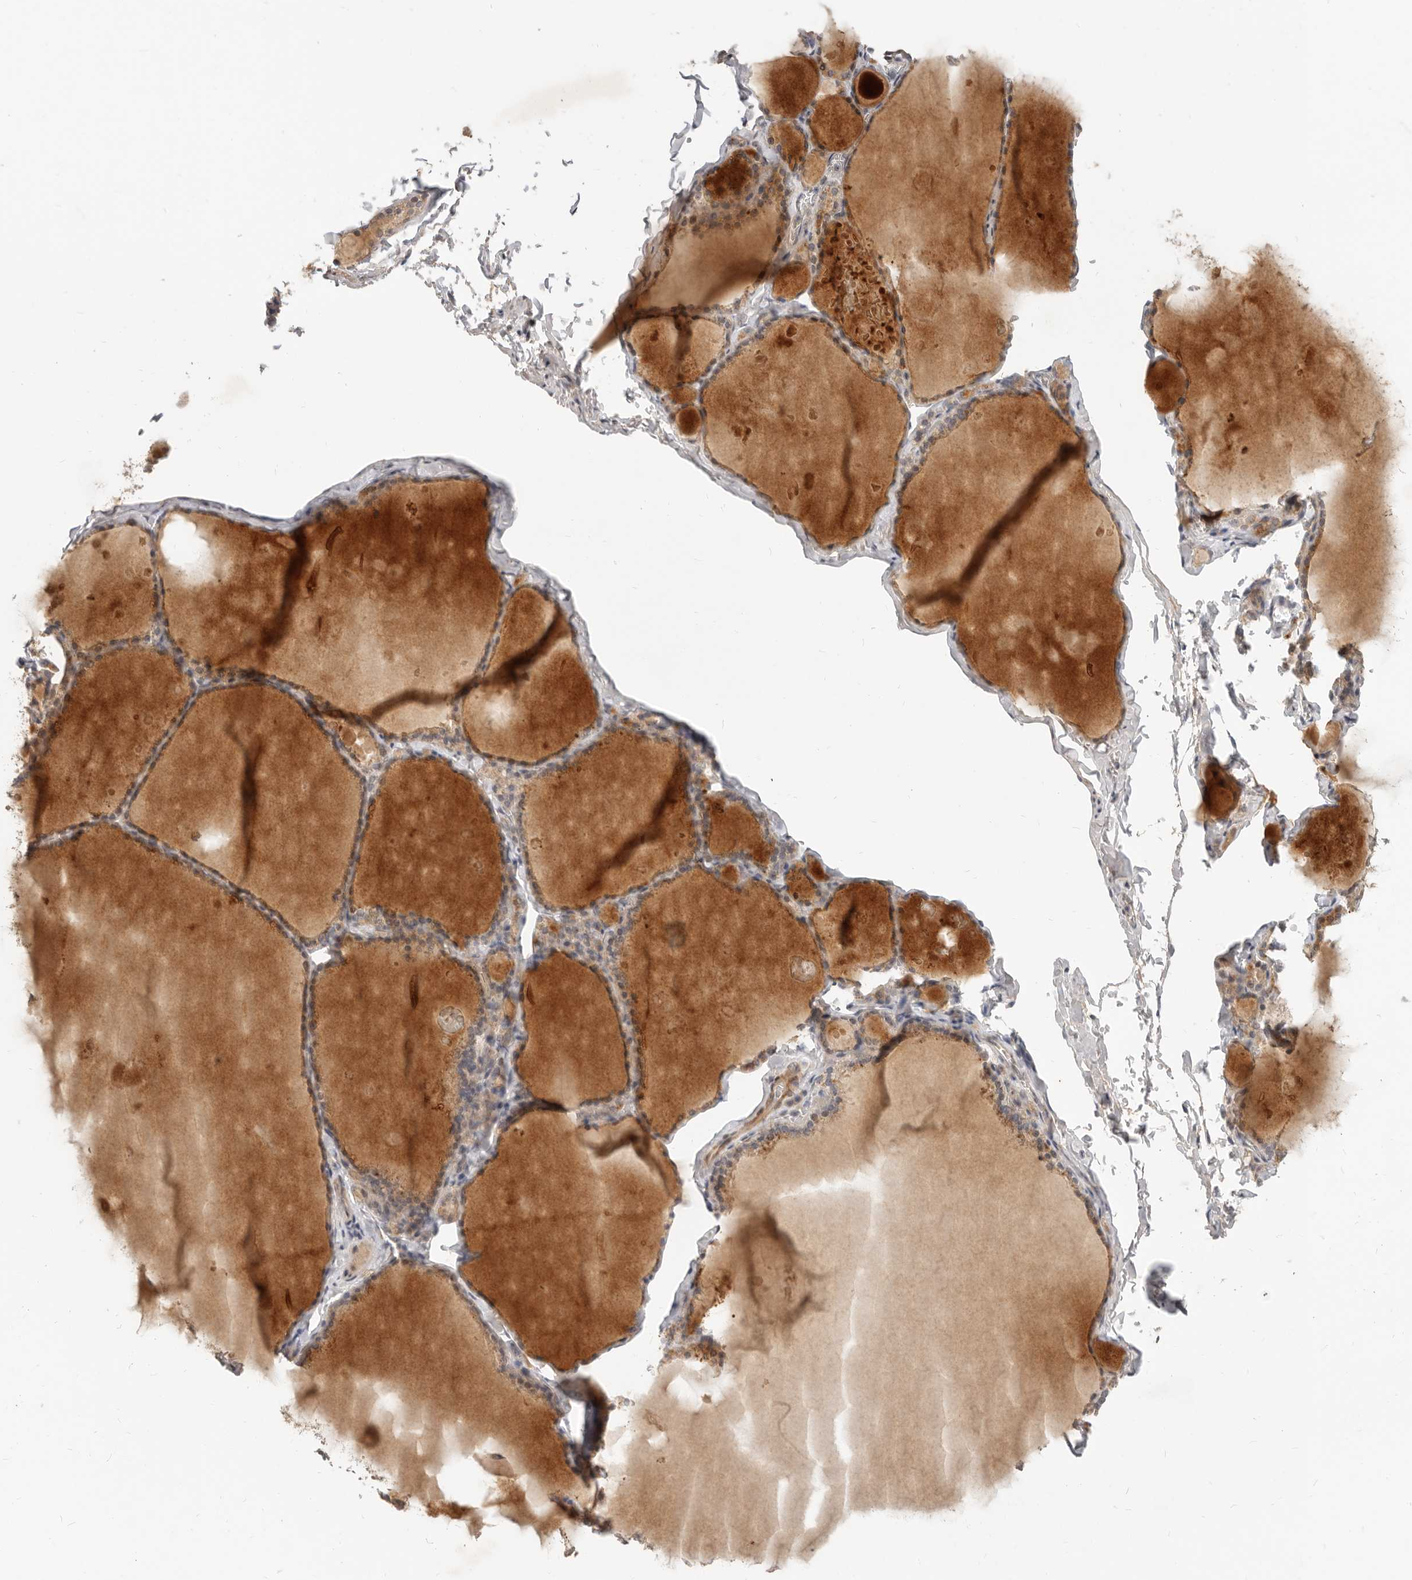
{"staining": {"intensity": "weak", "quantity": "25%-75%", "location": "cytoplasmic/membranous"}, "tissue": "thyroid gland", "cell_type": "Glandular cells", "image_type": "normal", "snomed": [{"axis": "morphology", "description": "Normal tissue, NOS"}, {"axis": "topography", "description": "Thyroid gland"}], "caption": "DAB immunohistochemical staining of benign thyroid gland displays weak cytoplasmic/membranous protein expression in approximately 25%-75% of glandular cells. (Brightfield microscopy of DAB IHC at high magnification).", "gene": "MICALL2", "patient": {"sex": "male", "age": 56}}